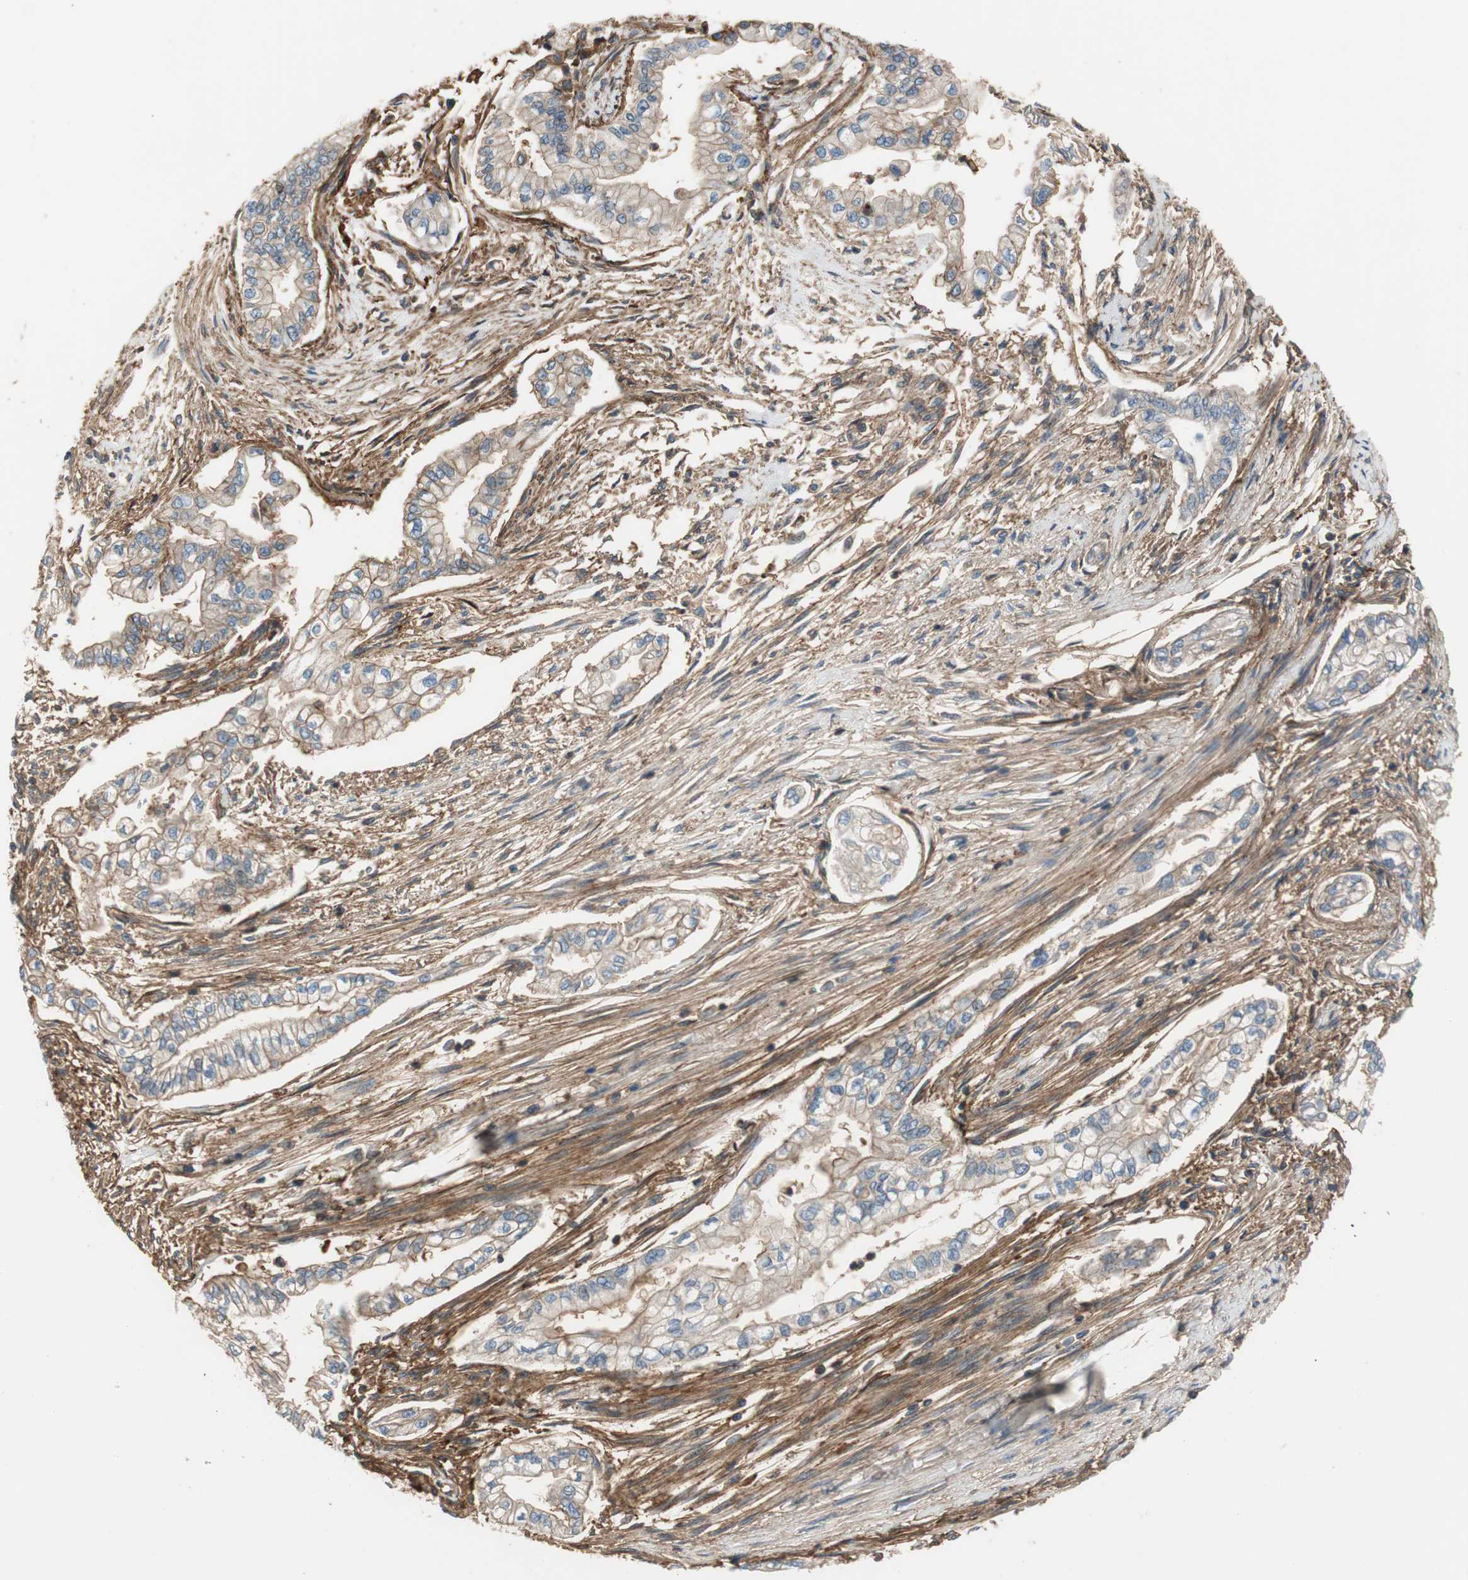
{"staining": {"intensity": "weak", "quantity": "25%-75%", "location": "cytoplasmic/membranous"}, "tissue": "pancreatic cancer", "cell_type": "Tumor cells", "image_type": "cancer", "snomed": [{"axis": "morphology", "description": "Normal tissue, NOS"}, {"axis": "topography", "description": "Pancreas"}], "caption": "Immunohistochemical staining of human pancreatic cancer reveals weak cytoplasmic/membranous protein staining in approximately 25%-75% of tumor cells.", "gene": "IL1RL1", "patient": {"sex": "male", "age": 42}}